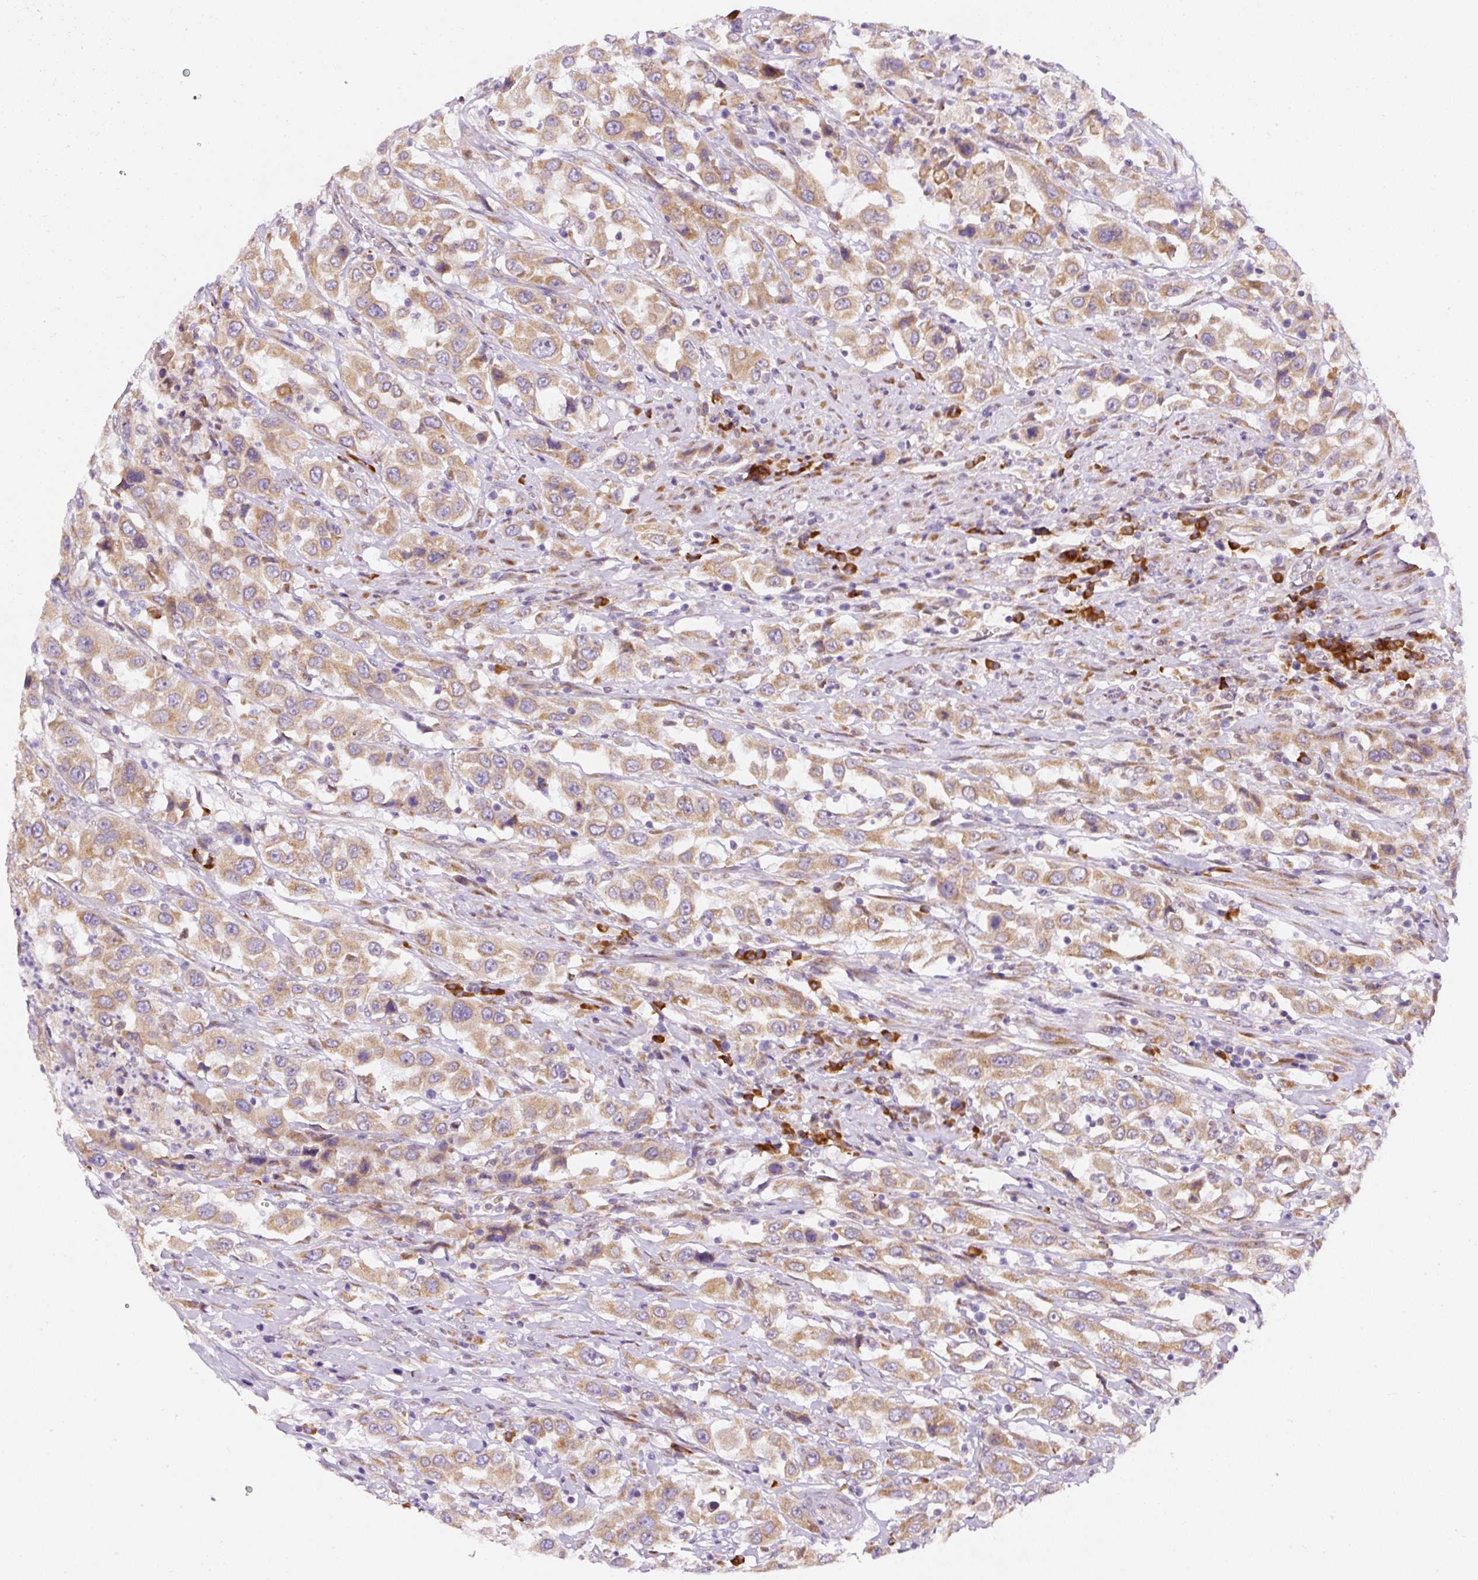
{"staining": {"intensity": "moderate", "quantity": ">75%", "location": "cytoplasmic/membranous"}, "tissue": "urothelial cancer", "cell_type": "Tumor cells", "image_type": "cancer", "snomed": [{"axis": "morphology", "description": "Urothelial carcinoma, High grade"}, {"axis": "topography", "description": "Urinary bladder"}], "caption": "A brown stain shows moderate cytoplasmic/membranous staining of a protein in urothelial cancer tumor cells.", "gene": "DDOST", "patient": {"sex": "male", "age": 61}}